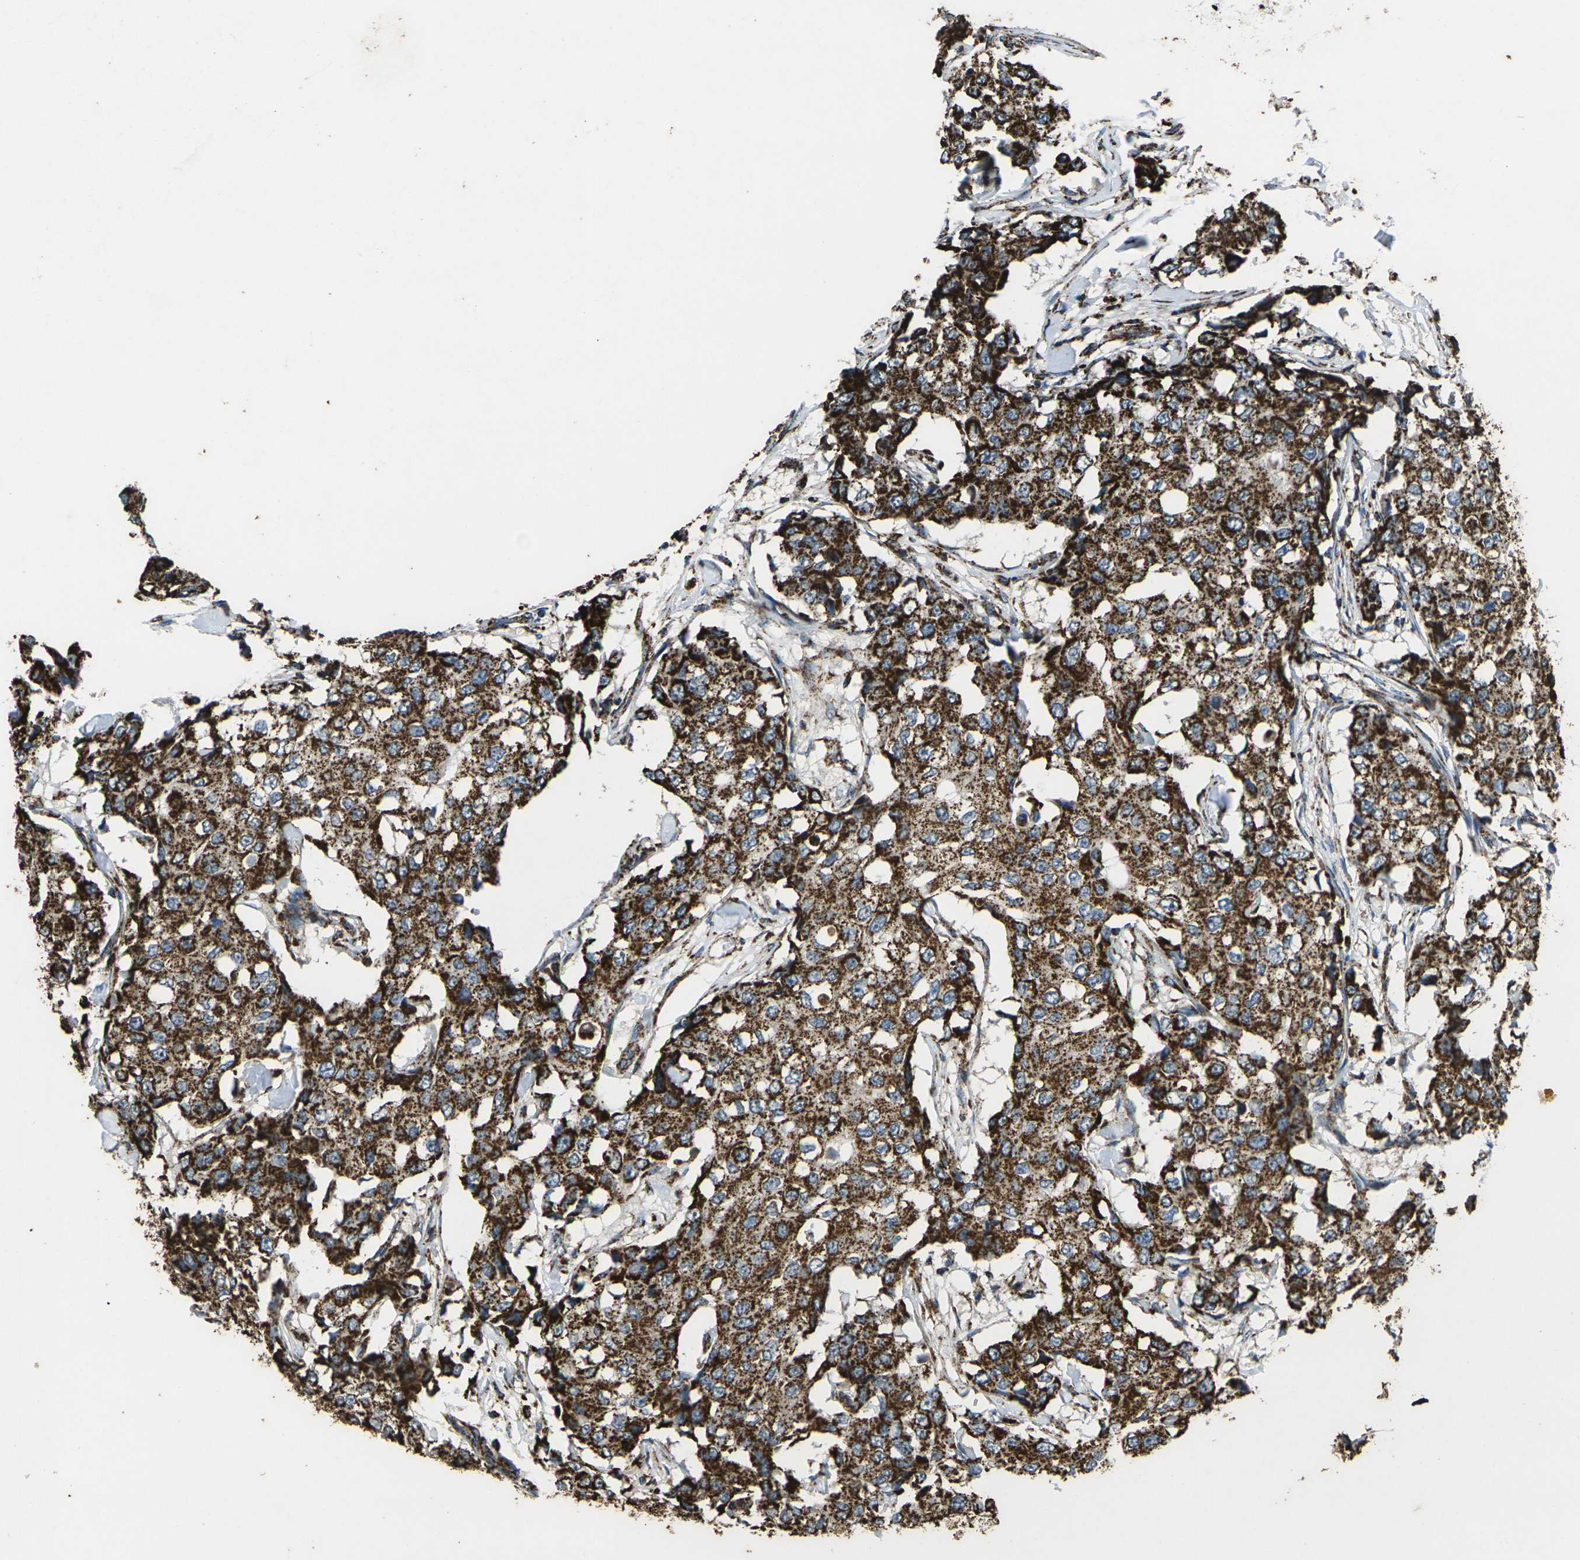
{"staining": {"intensity": "strong", "quantity": ">75%", "location": "cytoplasmic/membranous"}, "tissue": "breast cancer", "cell_type": "Tumor cells", "image_type": "cancer", "snomed": [{"axis": "morphology", "description": "Duct carcinoma"}, {"axis": "topography", "description": "Breast"}], "caption": "Brown immunohistochemical staining in breast cancer (intraductal carcinoma) exhibits strong cytoplasmic/membranous expression in approximately >75% of tumor cells.", "gene": "KLHL5", "patient": {"sex": "female", "age": 27}}